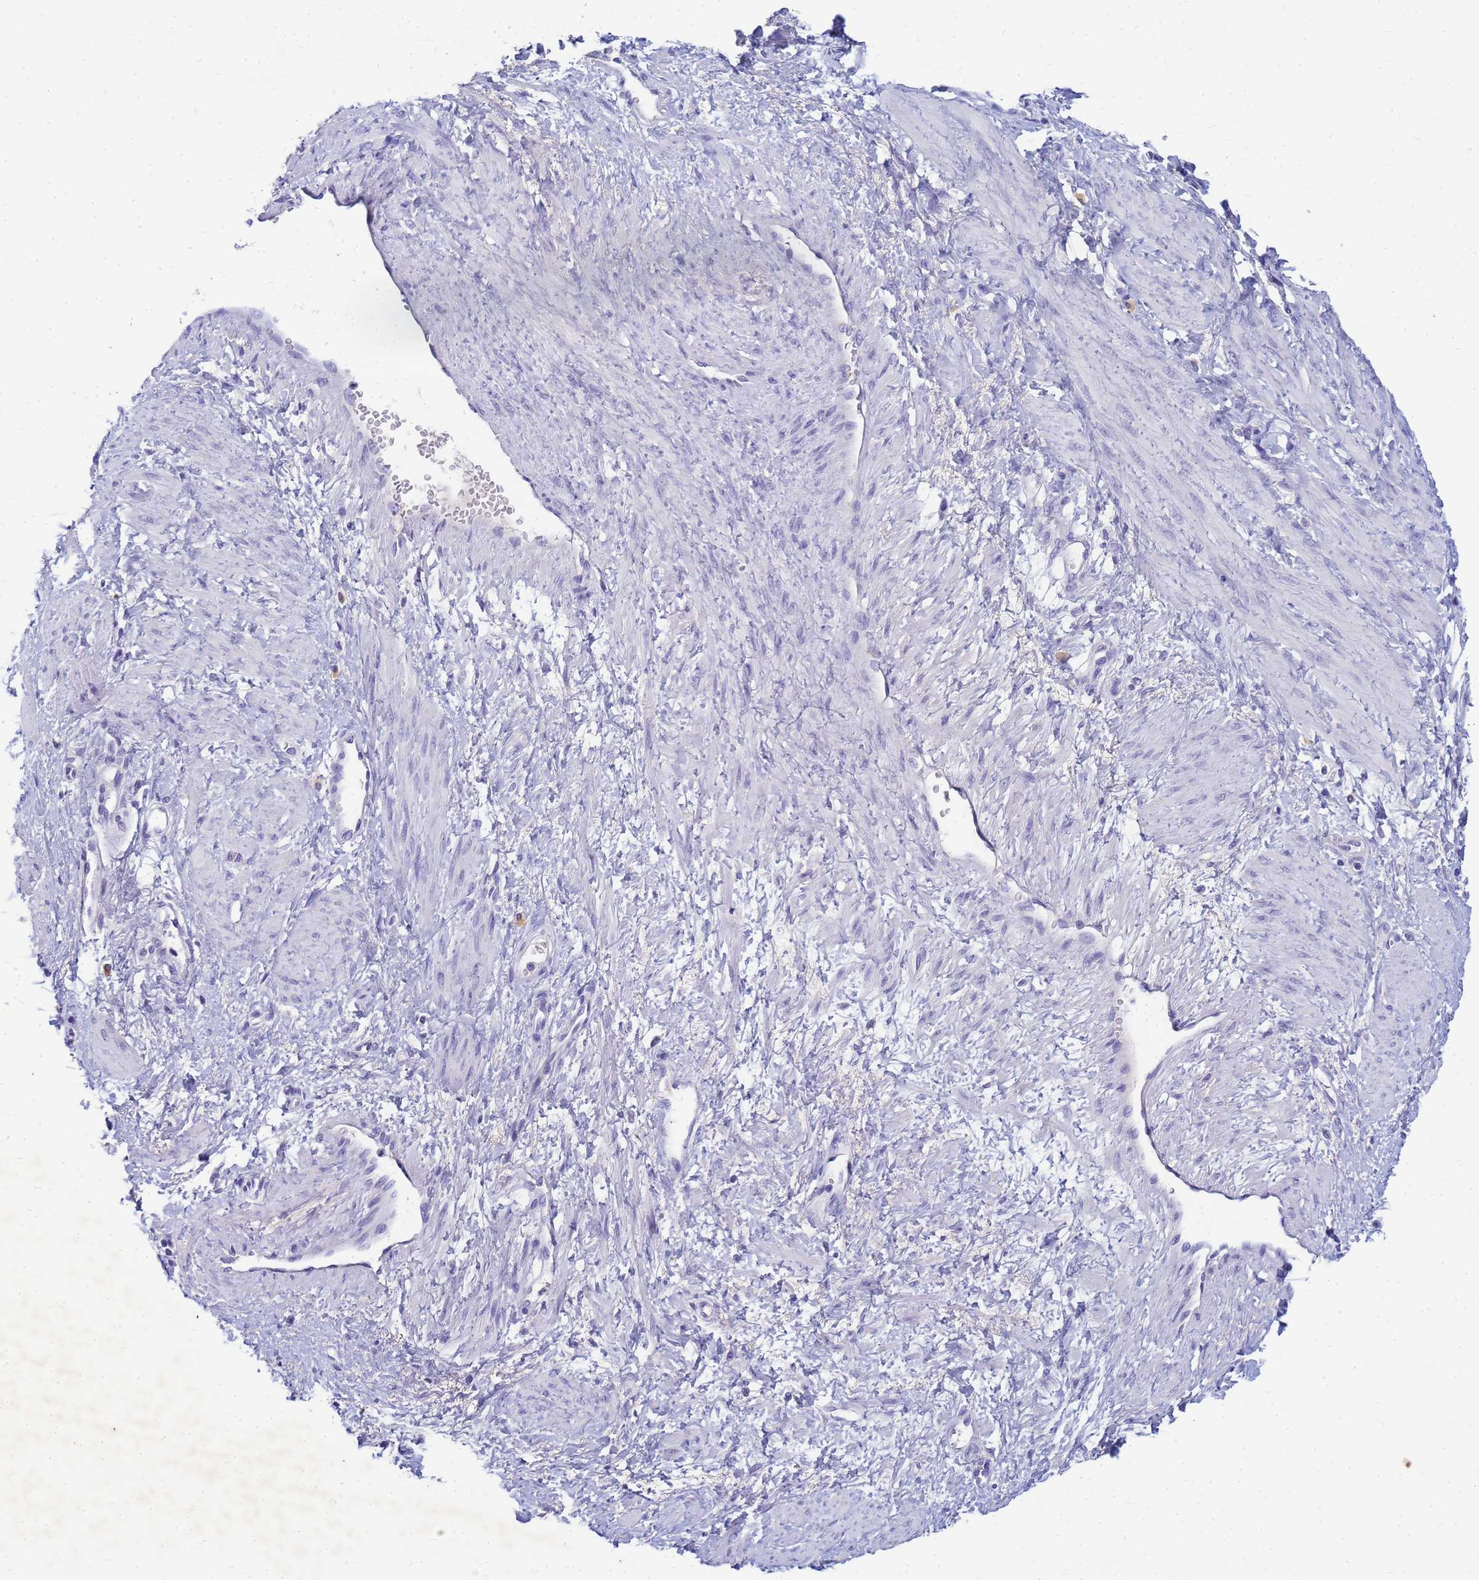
{"staining": {"intensity": "negative", "quantity": "none", "location": "none"}, "tissue": "smooth muscle", "cell_type": "Smooth muscle cells", "image_type": "normal", "snomed": [{"axis": "morphology", "description": "Normal tissue, NOS"}, {"axis": "topography", "description": "Smooth muscle"}, {"axis": "topography", "description": "Uterus"}], "caption": "High magnification brightfield microscopy of unremarkable smooth muscle stained with DAB (brown) and counterstained with hematoxylin (blue): smooth muscle cells show no significant expression. (DAB (3,3'-diaminobenzidine) immunohistochemistry visualized using brightfield microscopy, high magnification).", "gene": "B3GNT8", "patient": {"sex": "female", "age": 39}}